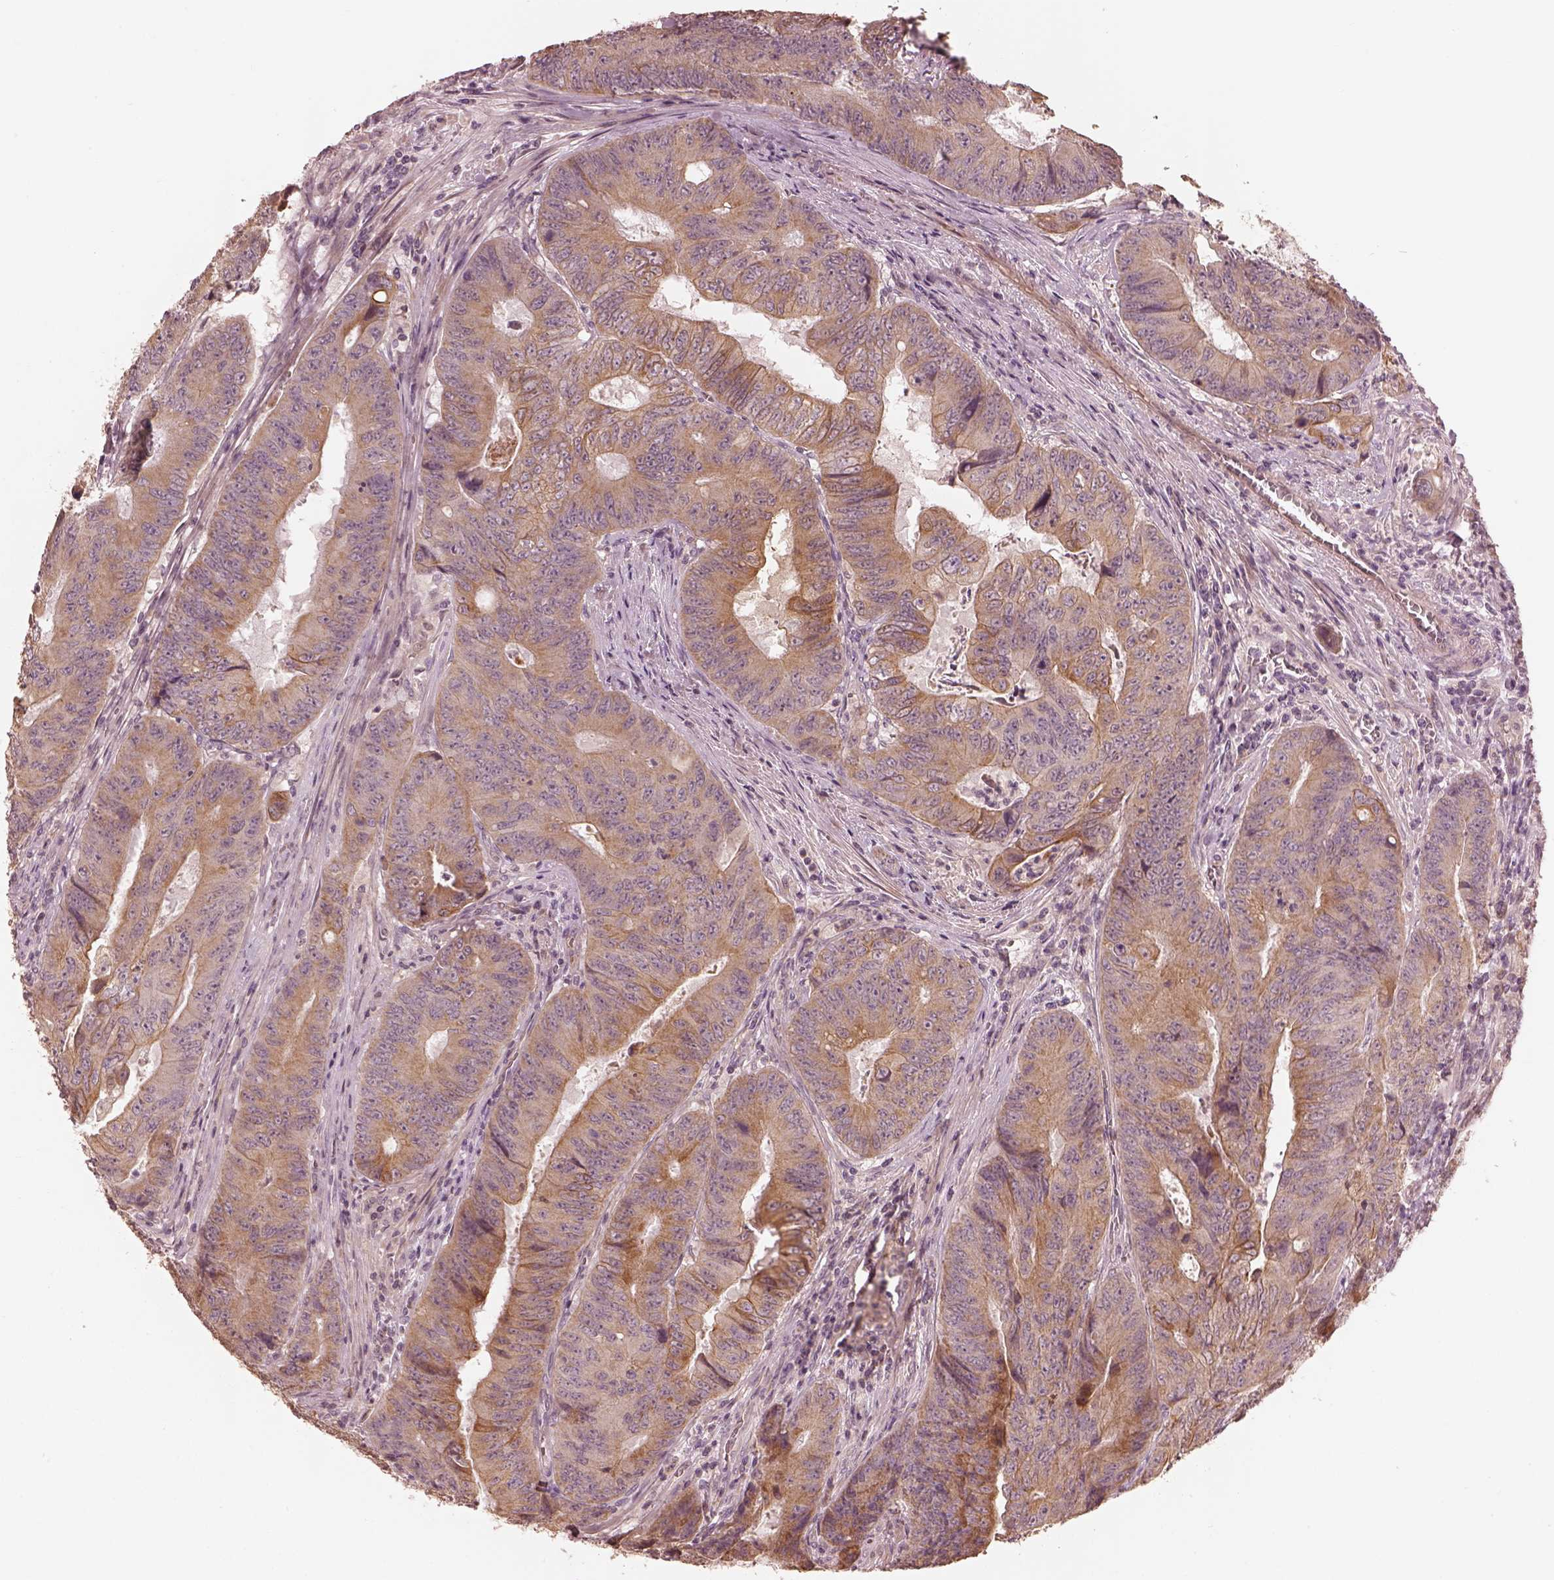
{"staining": {"intensity": "weak", "quantity": "25%-75%", "location": "cytoplasmic/membranous"}, "tissue": "colorectal cancer", "cell_type": "Tumor cells", "image_type": "cancer", "snomed": [{"axis": "morphology", "description": "Adenocarcinoma, NOS"}, {"axis": "topography", "description": "Colon"}], "caption": "Protein staining of colorectal cancer (adenocarcinoma) tissue displays weak cytoplasmic/membranous expression in about 25%-75% of tumor cells. (DAB = brown stain, brightfield microscopy at high magnification).", "gene": "SLC25A46", "patient": {"sex": "female", "age": 48}}